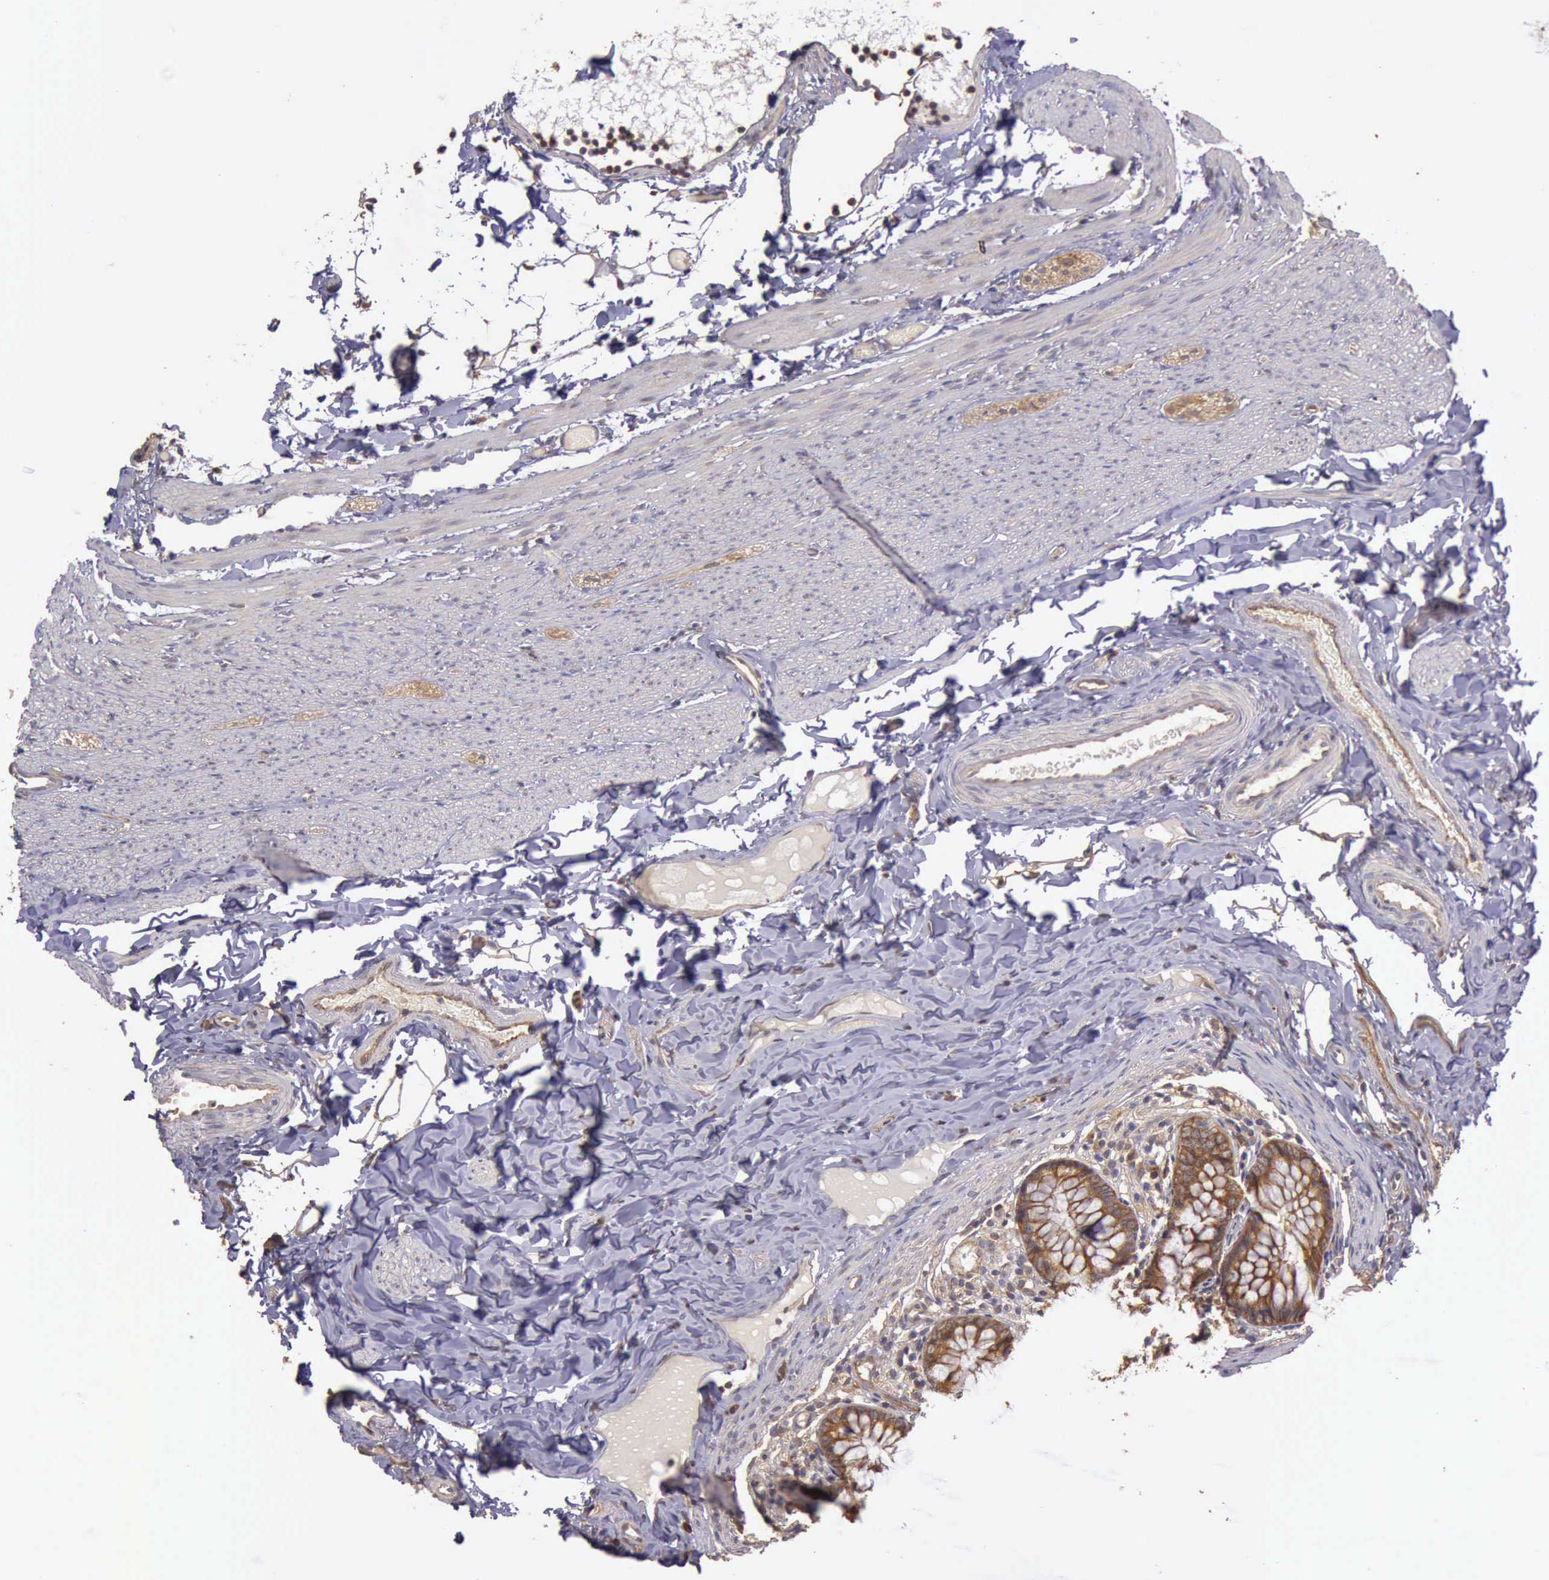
{"staining": {"intensity": "strong", "quantity": ">75%", "location": "cytoplasmic/membranous"}, "tissue": "appendix", "cell_type": "Glandular cells", "image_type": "normal", "snomed": [{"axis": "morphology", "description": "Normal tissue, NOS"}, {"axis": "topography", "description": "Appendix"}], "caption": "The micrograph demonstrates a brown stain indicating the presence of a protein in the cytoplasmic/membranous of glandular cells in appendix. (DAB (3,3'-diaminobenzidine) IHC, brown staining for protein, blue staining for nuclei).", "gene": "EIF5", "patient": {"sex": "male", "age": 7}}